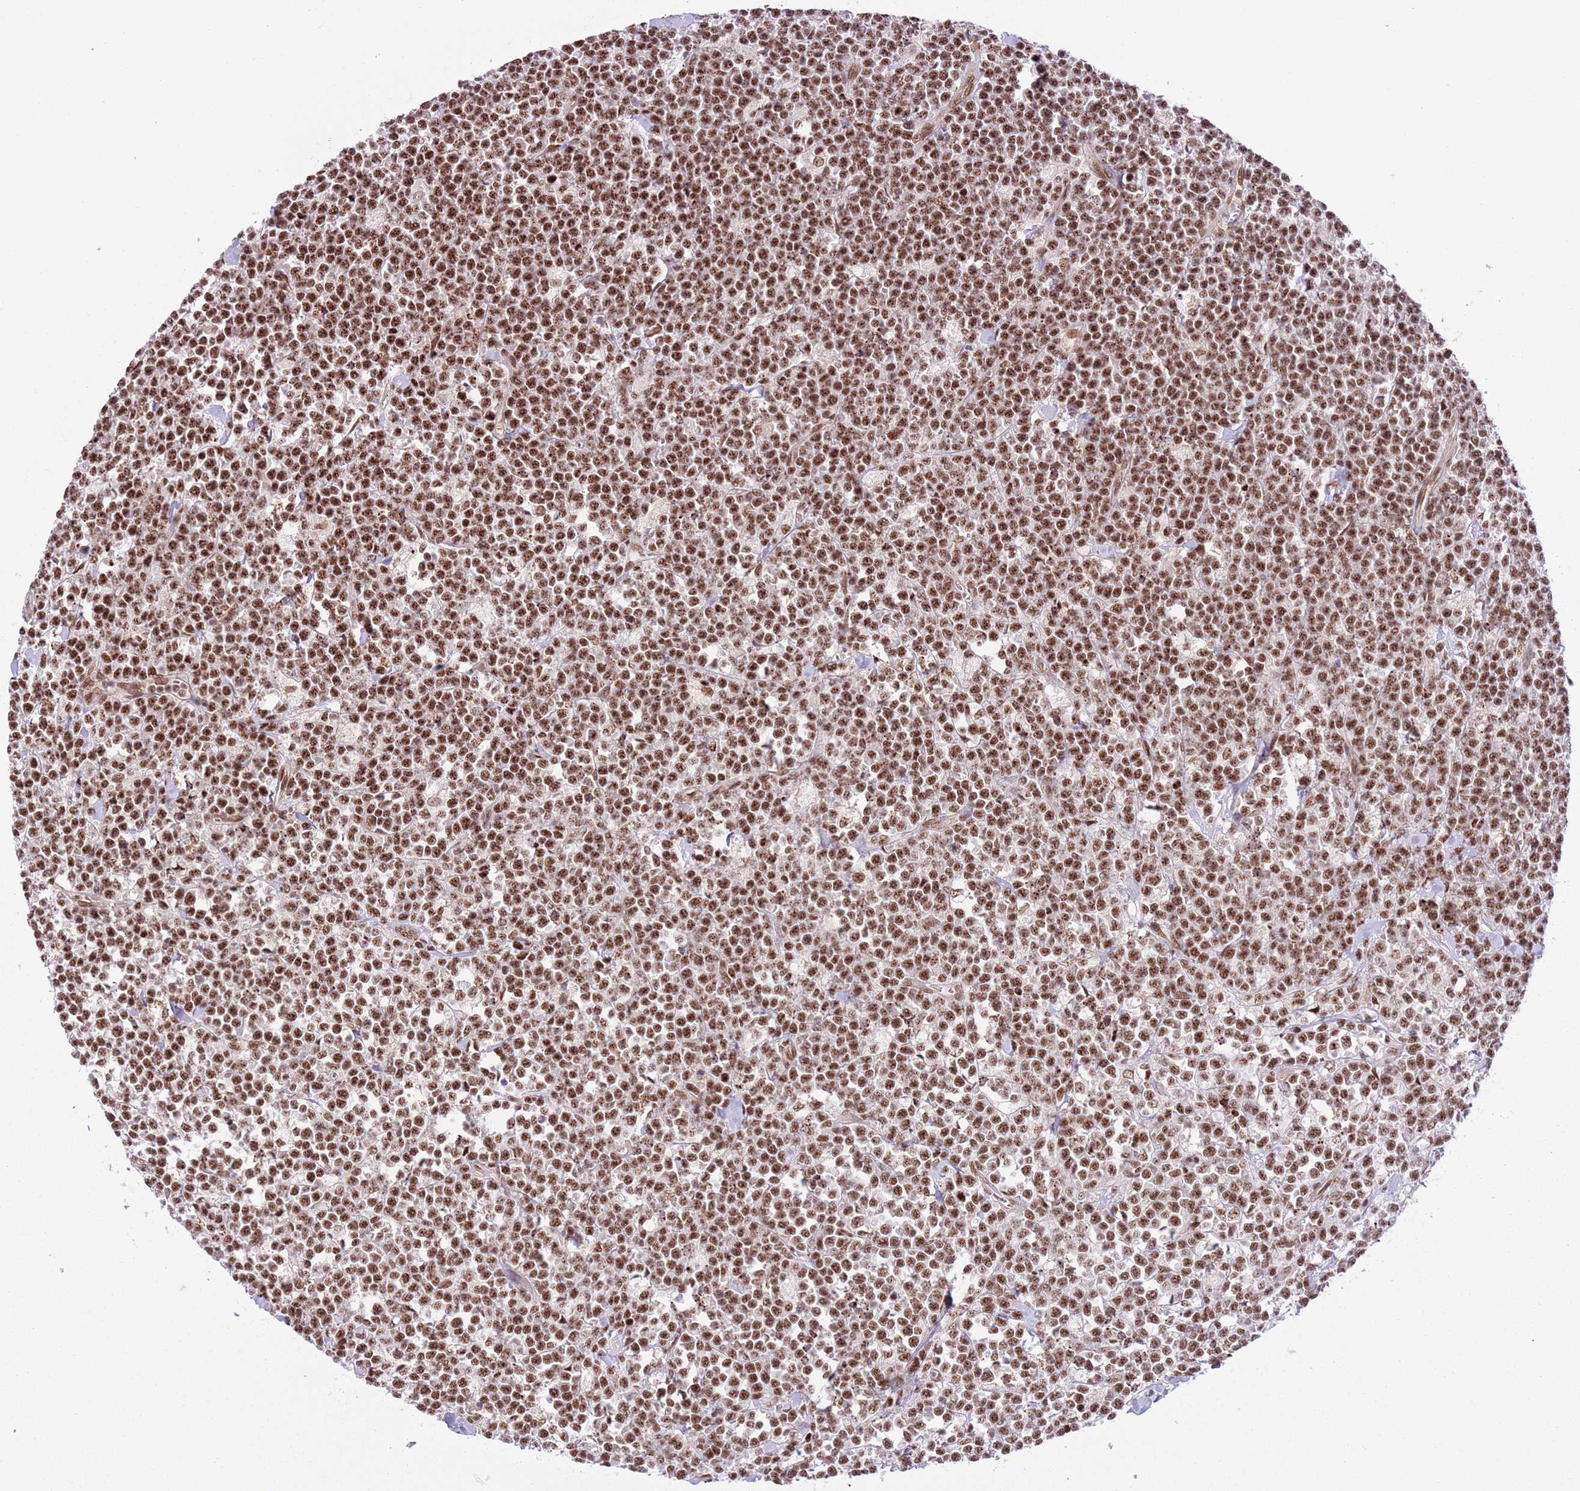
{"staining": {"intensity": "moderate", "quantity": ">75%", "location": "nuclear"}, "tissue": "lymphoma", "cell_type": "Tumor cells", "image_type": "cancer", "snomed": [{"axis": "morphology", "description": "Malignant lymphoma, non-Hodgkin's type, High grade"}, {"axis": "topography", "description": "Small intestine"}], "caption": "This image reveals high-grade malignant lymphoma, non-Hodgkin's type stained with immunohistochemistry to label a protein in brown. The nuclear of tumor cells show moderate positivity for the protein. Nuclei are counter-stained blue.", "gene": "SIPA1L3", "patient": {"sex": "male", "age": 8}}